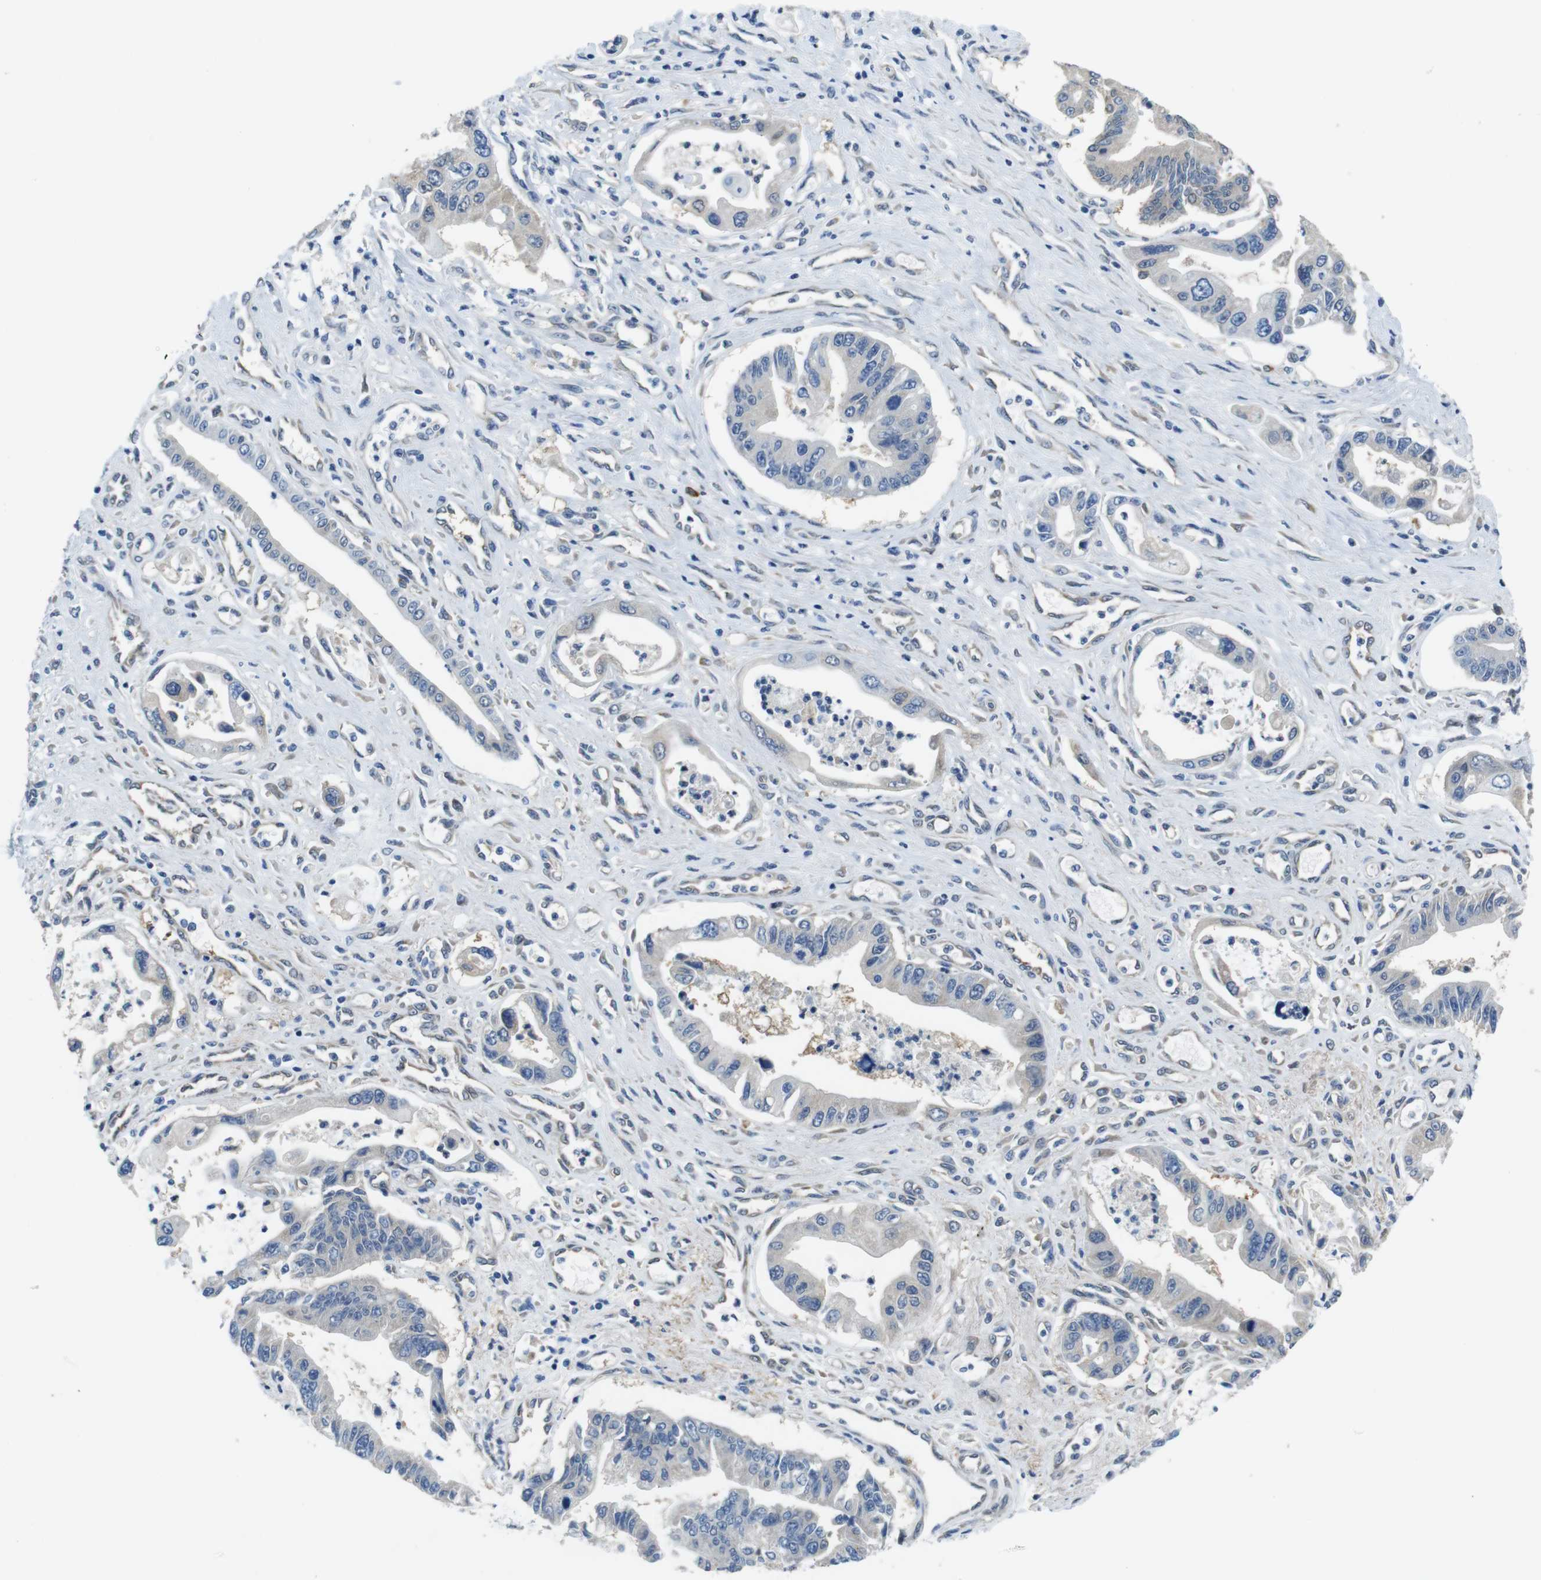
{"staining": {"intensity": "weak", "quantity": "25%-75%", "location": "cytoplasmic/membranous"}, "tissue": "pancreatic cancer", "cell_type": "Tumor cells", "image_type": "cancer", "snomed": [{"axis": "morphology", "description": "Adenocarcinoma, NOS"}, {"axis": "topography", "description": "Pancreas"}], "caption": "This photomicrograph exhibits pancreatic cancer (adenocarcinoma) stained with immunohistochemistry (IHC) to label a protein in brown. The cytoplasmic/membranous of tumor cells show weak positivity for the protein. Nuclei are counter-stained blue.", "gene": "RAB6A", "patient": {"sex": "male", "age": 56}}